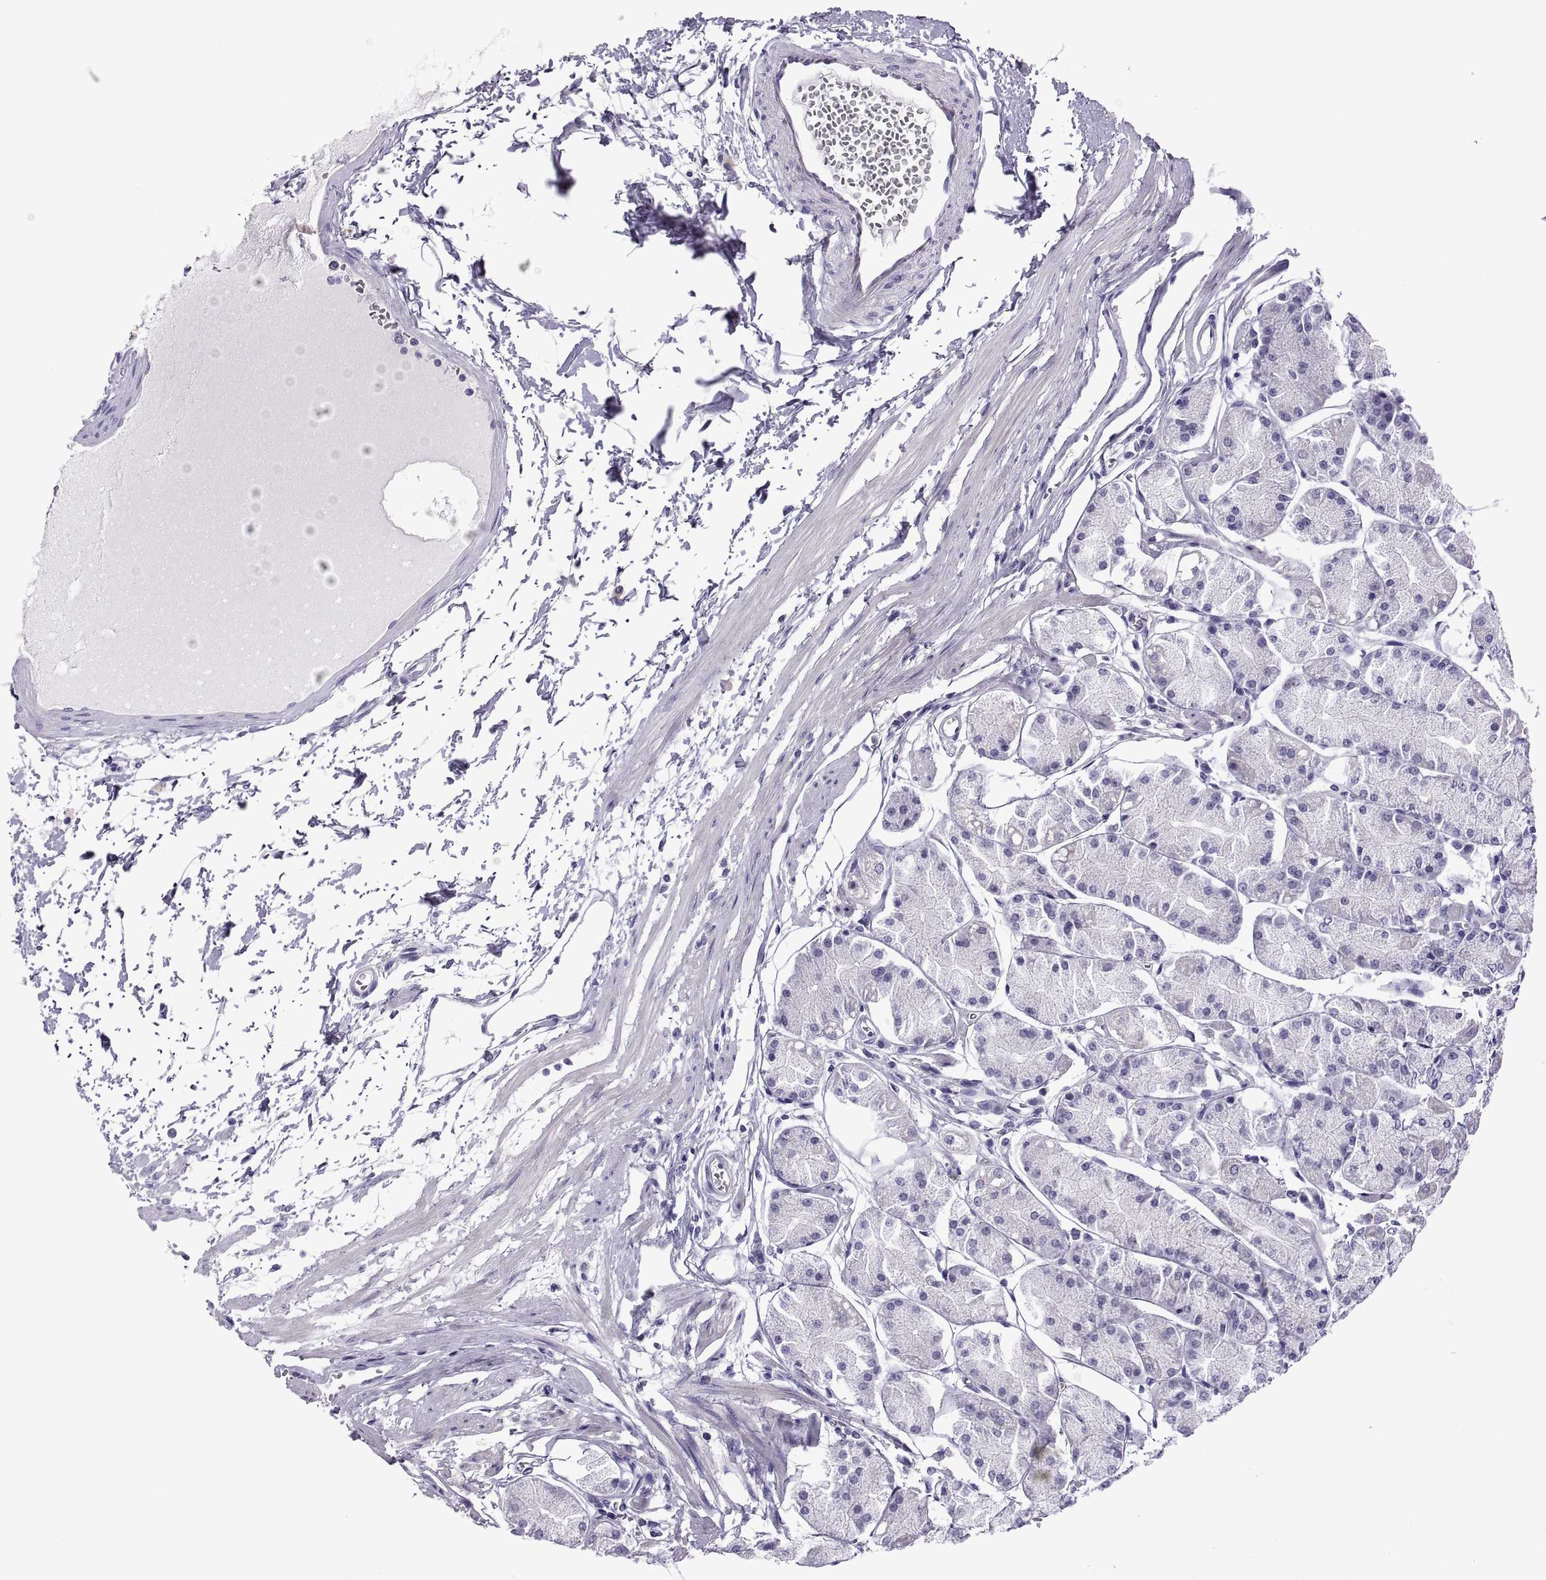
{"staining": {"intensity": "negative", "quantity": "none", "location": "none"}, "tissue": "stomach", "cell_type": "Glandular cells", "image_type": "normal", "snomed": [{"axis": "morphology", "description": "Normal tissue, NOS"}, {"axis": "topography", "description": "Stomach, upper"}], "caption": "IHC of benign stomach displays no staining in glandular cells. The staining was performed using DAB to visualize the protein expression in brown, while the nuclei were stained in blue with hematoxylin (Magnification: 20x).", "gene": "C3orf22", "patient": {"sex": "male", "age": 60}}